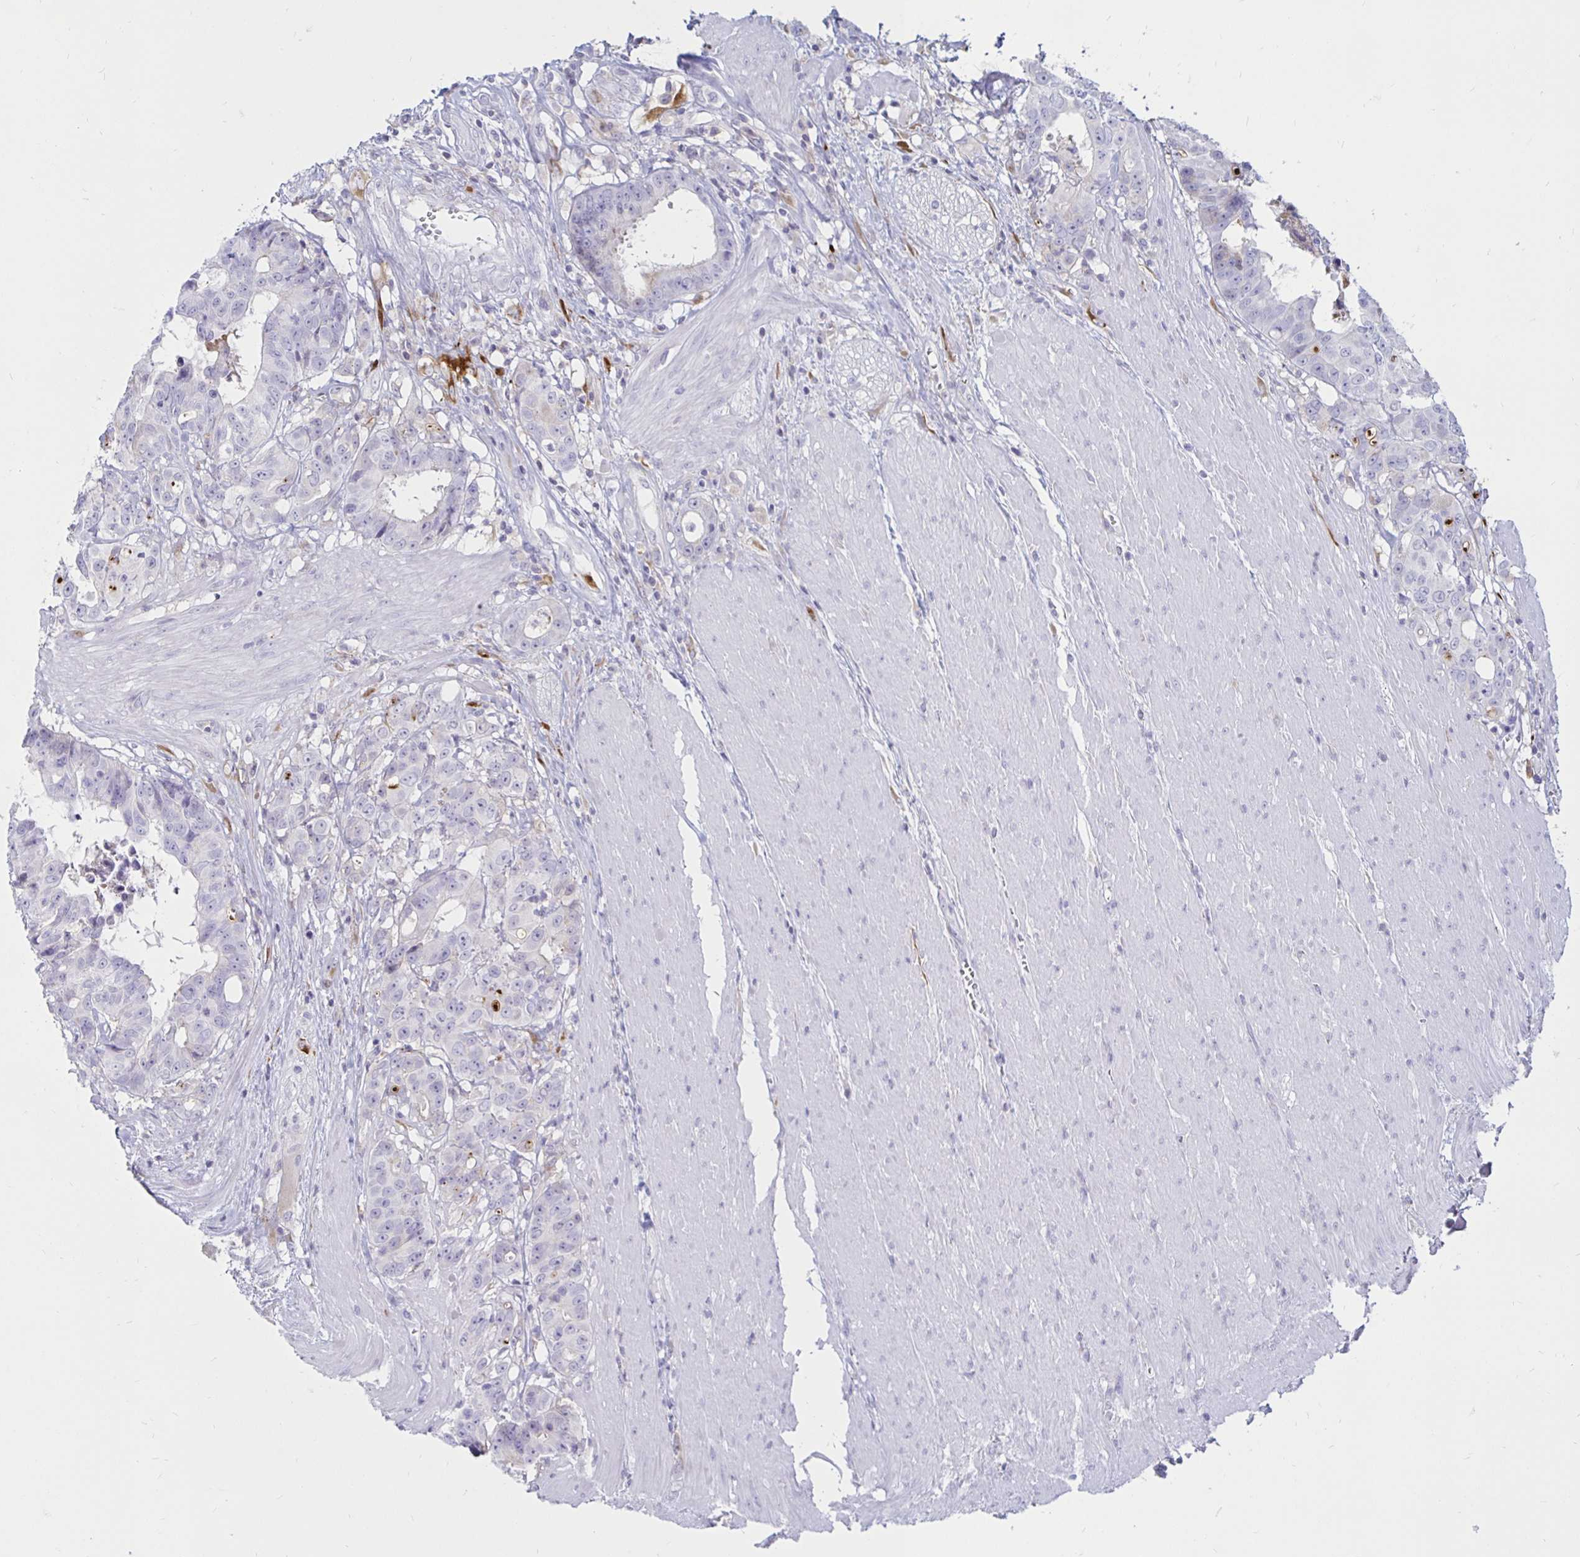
{"staining": {"intensity": "negative", "quantity": "none", "location": "none"}, "tissue": "colorectal cancer", "cell_type": "Tumor cells", "image_type": "cancer", "snomed": [{"axis": "morphology", "description": "Adenocarcinoma, NOS"}, {"axis": "topography", "description": "Rectum"}], "caption": "DAB immunohistochemical staining of colorectal adenocarcinoma exhibits no significant positivity in tumor cells.", "gene": "TIMP1", "patient": {"sex": "female", "age": 62}}